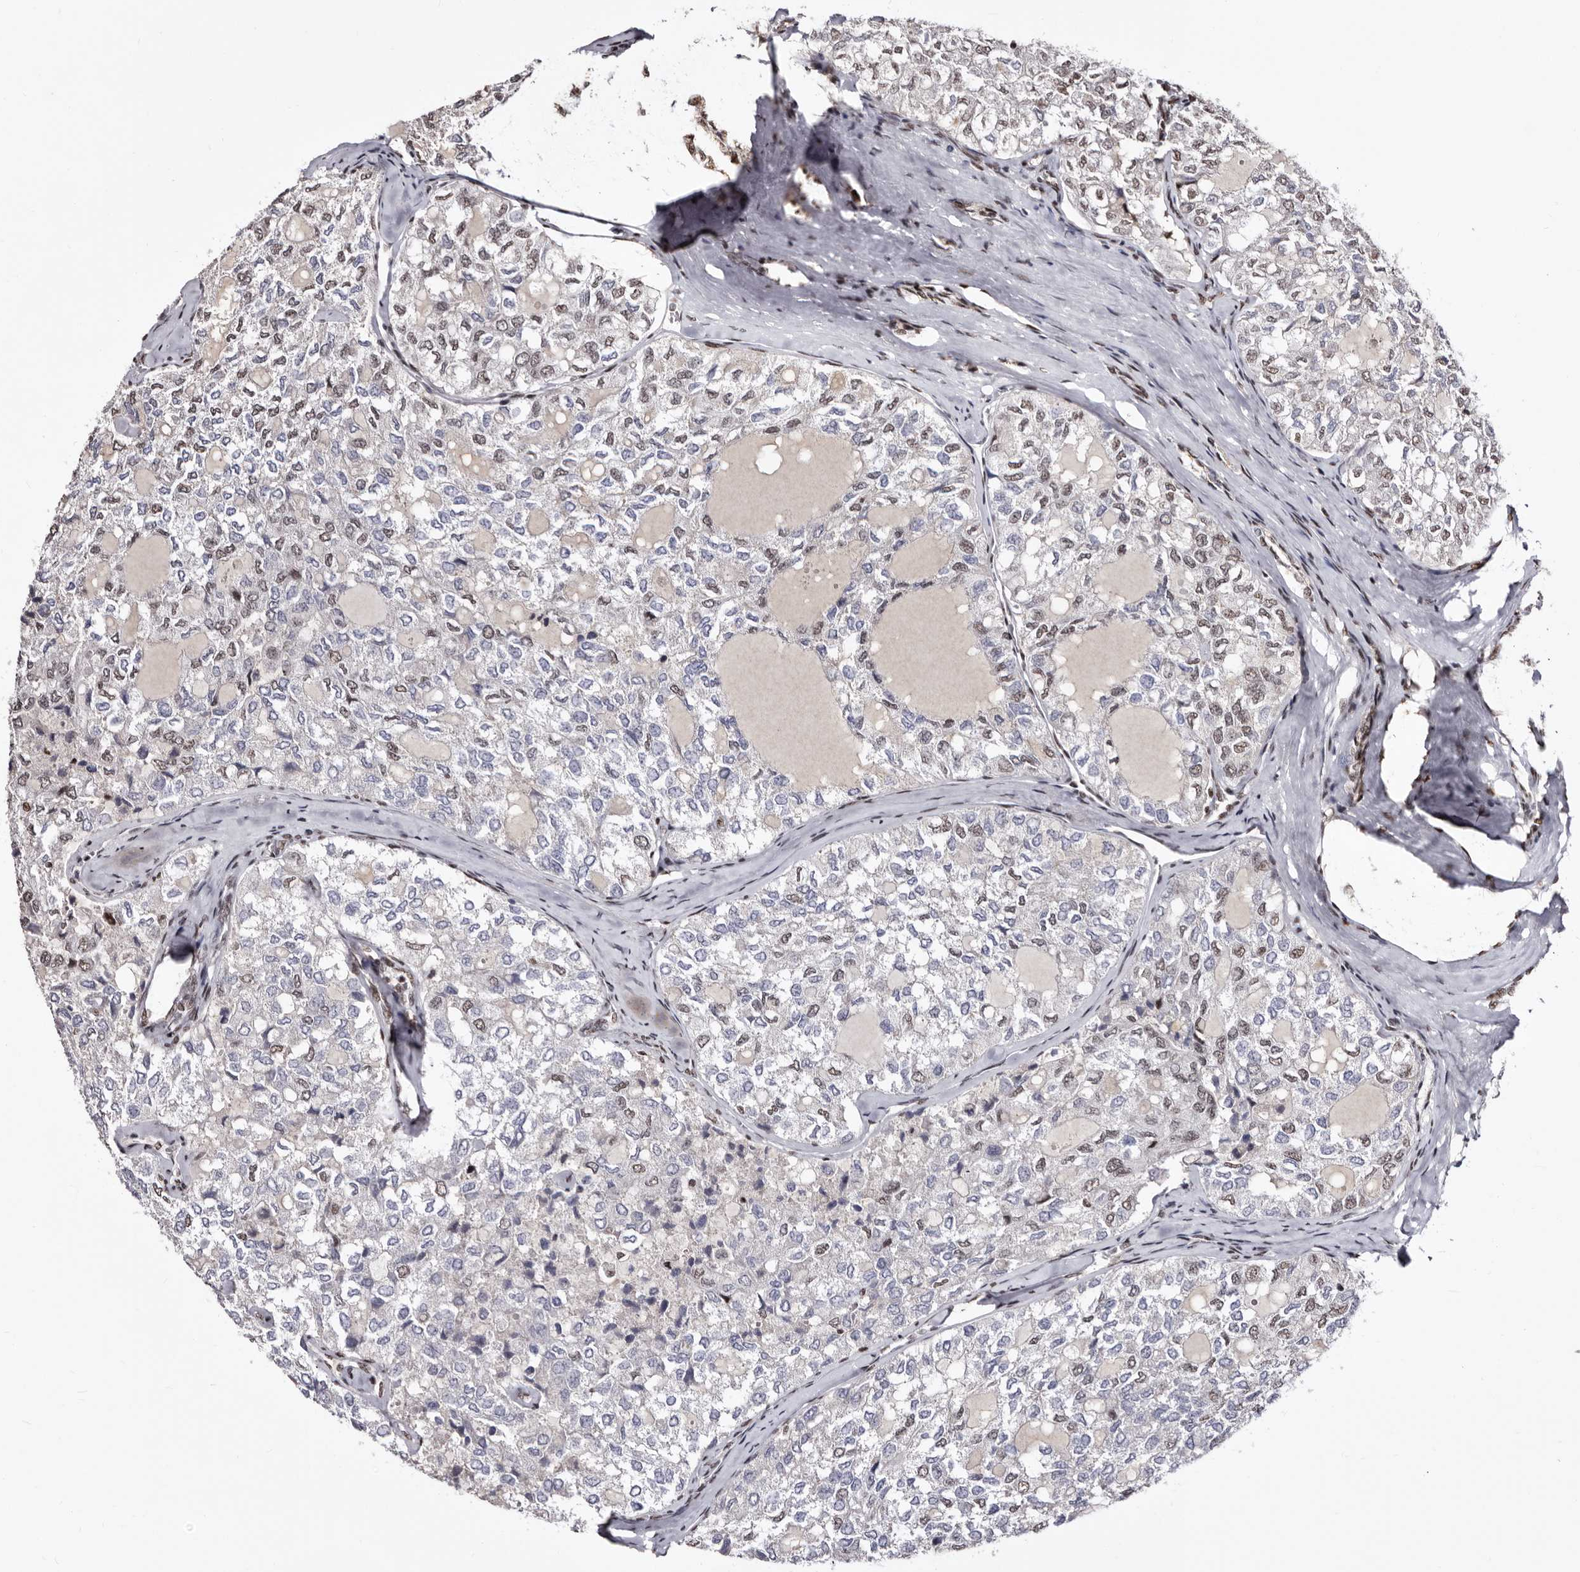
{"staining": {"intensity": "weak", "quantity": "25%-75%", "location": "nuclear"}, "tissue": "thyroid cancer", "cell_type": "Tumor cells", "image_type": "cancer", "snomed": [{"axis": "morphology", "description": "Follicular adenoma carcinoma, NOS"}, {"axis": "topography", "description": "Thyroid gland"}], "caption": "IHC of thyroid follicular adenoma carcinoma reveals low levels of weak nuclear staining in approximately 25%-75% of tumor cells.", "gene": "ANAPC11", "patient": {"sex": "male", "age": 75}}